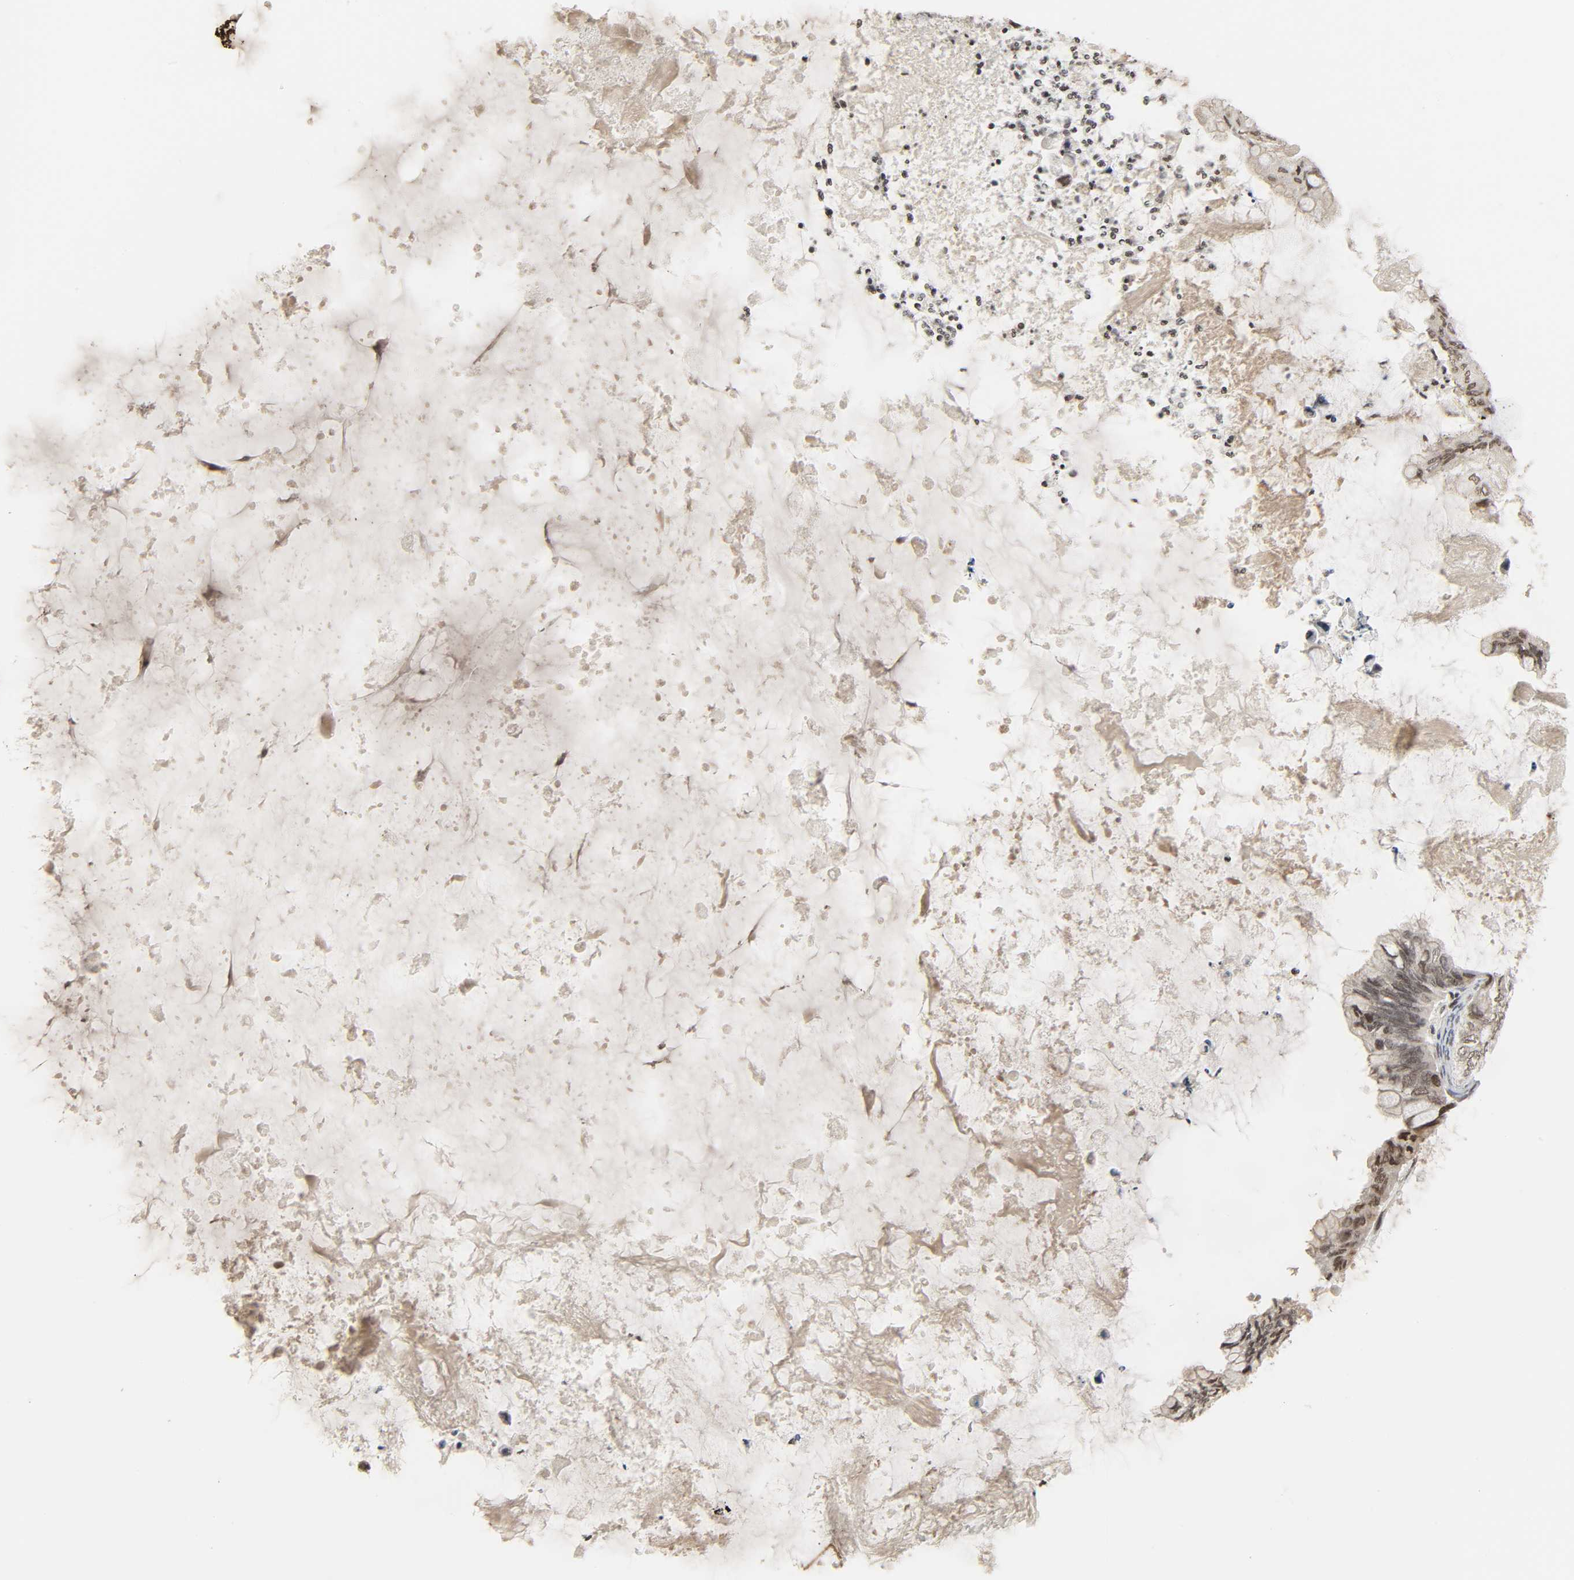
{"staining": {"intensity": "moderate", "quantity": "25%-75%", "location": "nuclear"}, "tissue": "ovarian cancer", "cell_type": "Tumor cells", "image_type": "cancer", "snomed": [{"axis": "morphology", "description": "Cystadenocarcinoma, mucinous, NOS"}, {"axis": "topography", "description": "Ovary"}], "caption": "Immunohistochemistry photomicrograph of human ovarian cancer (mucinous cystadenocarcinoma) stained for a protein (brown), which shows medium levels of moderate nuclear positivity in approximately 25%-75% of tumor cells.", "gene": "XRCC1", "patient": {"sex": "female", "age": 80}}